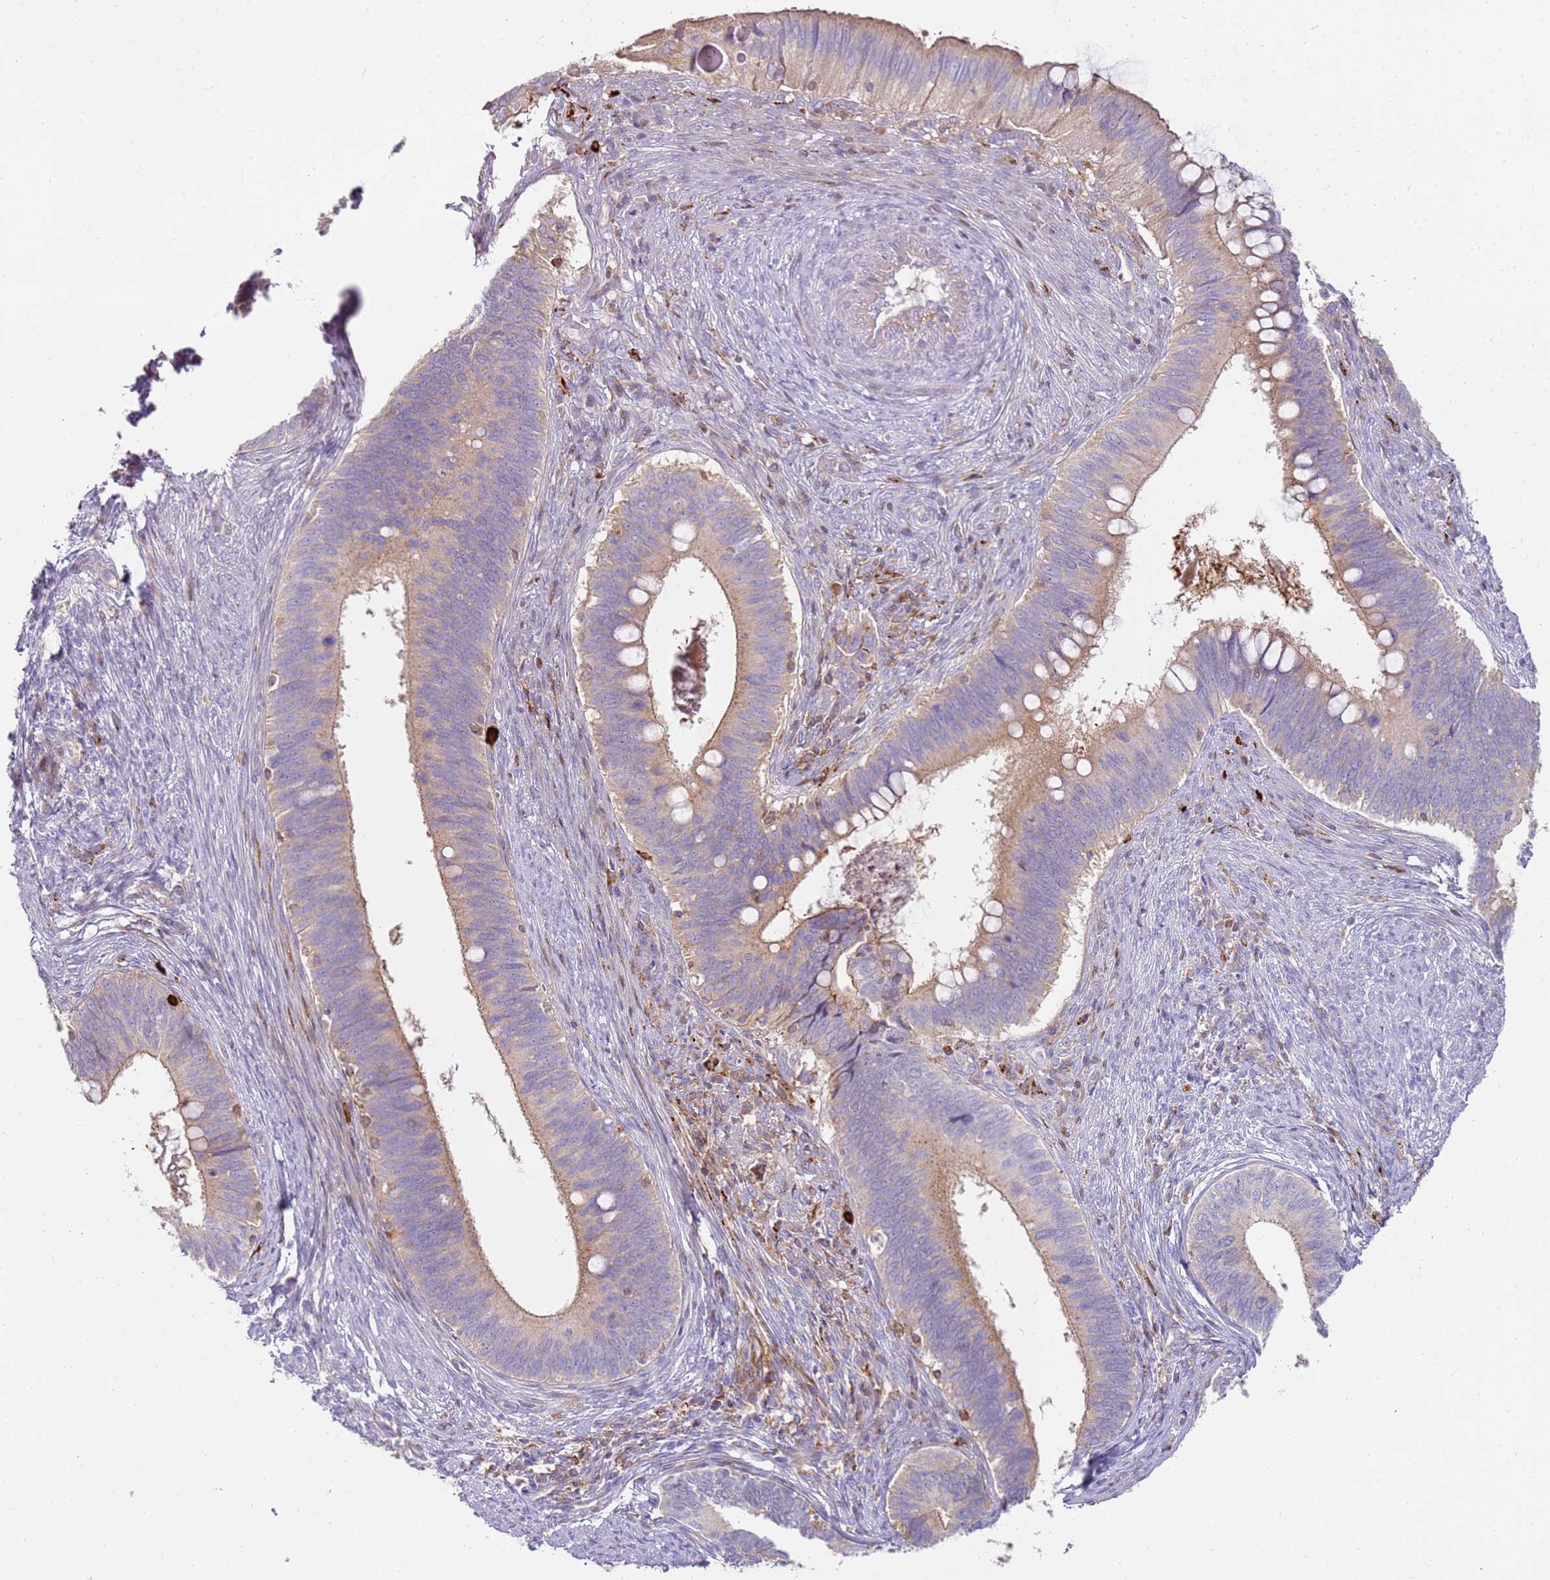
{"staining": {"intensity": "moderate", "quantity": "<25%", "location": "cytoplasmic/membranous"}, "tissue": "cervical cancer", "cell_type": "Tumor cells", "image_type": "cancer", "snomed": [{"axis": "morphology", "description": "Adenocarcinoma, NOS"}, {"axis": "topography", "description": "Cervix"}], "caption": "Brown immunohistochemical staining in human adenocarcinoma (cervical) displays moderate cytoplasmic/membranous staining in approximately <25% of tumor cells.", "gene": "FPR1", "patient": {"sex": "female", "age": 42}}